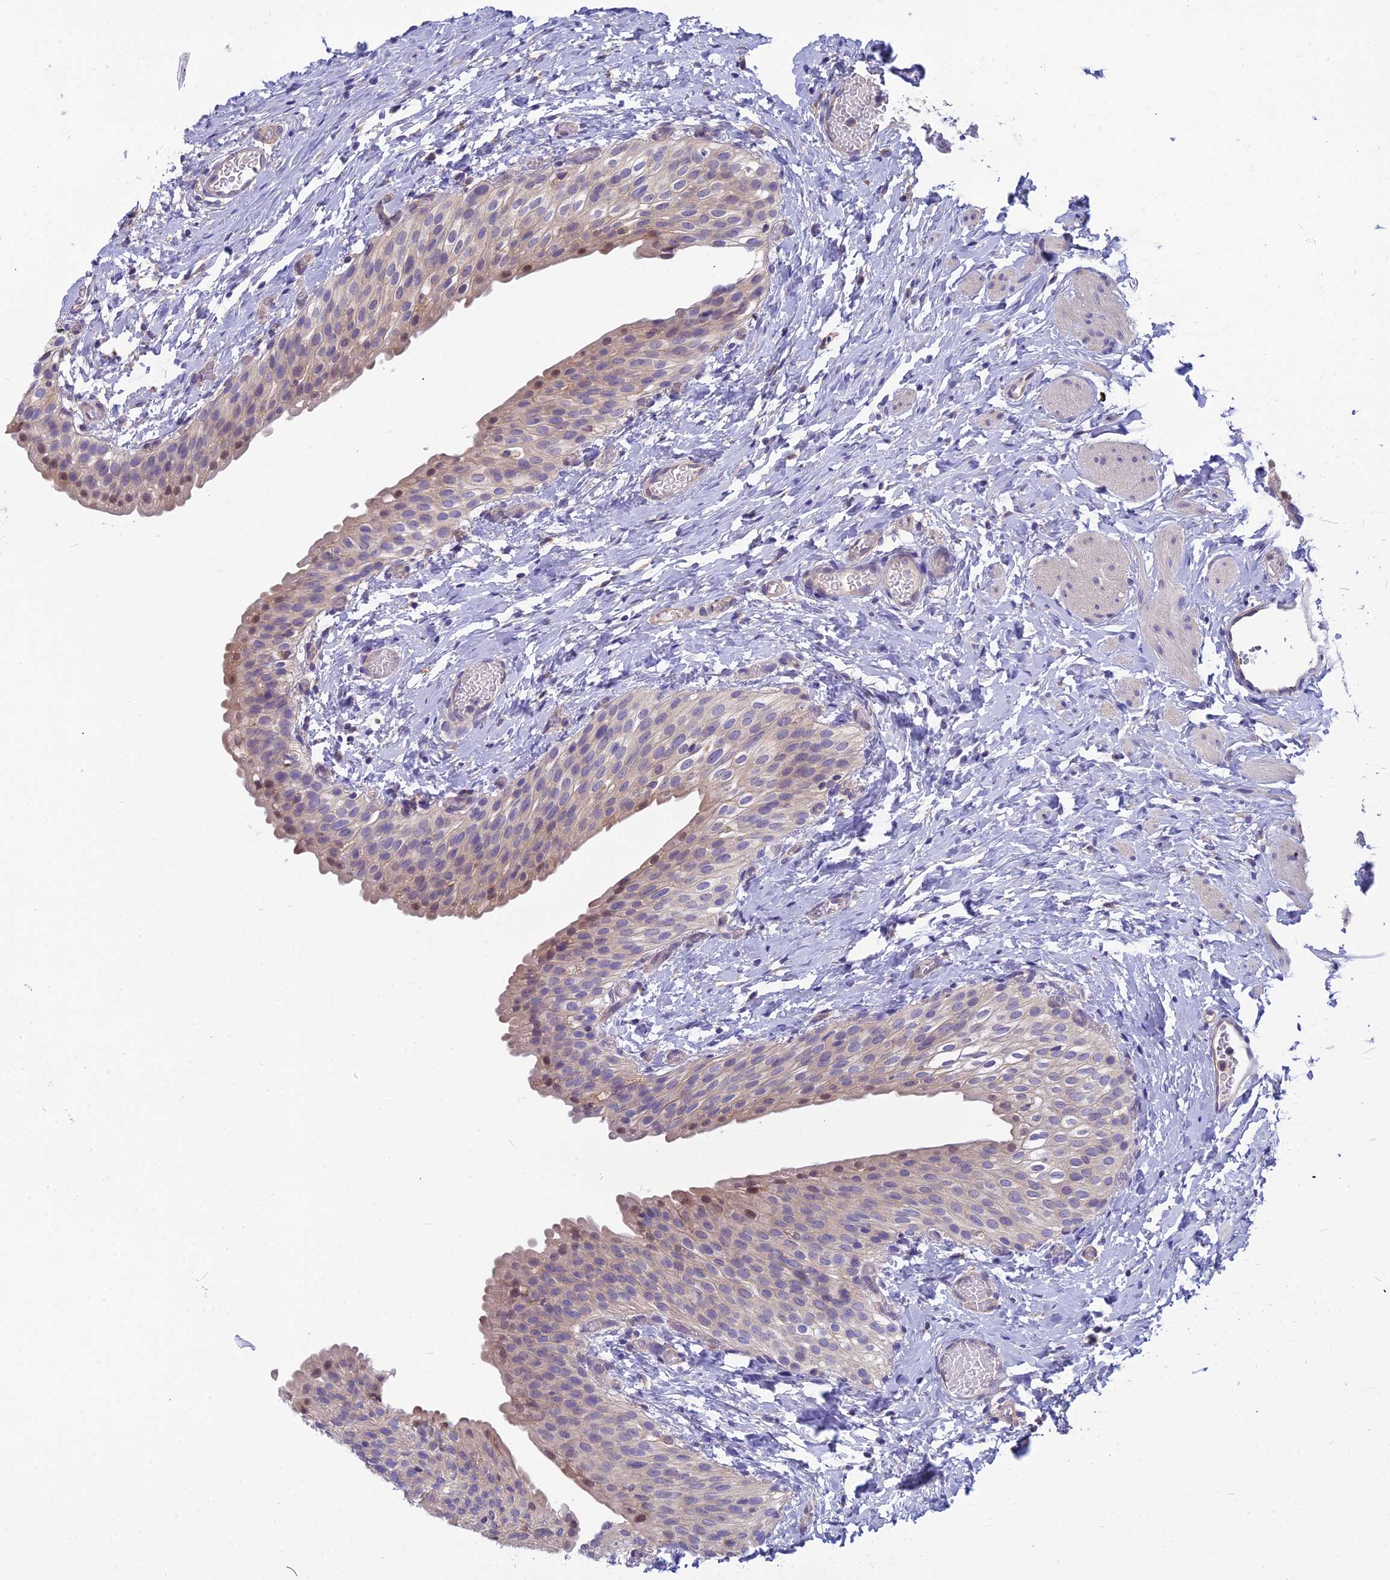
{"staining": {"intensity": "moderate", "quantity": "<25%", "location": "nuclear"}, "tissue": "urinary bladder", "cell_type": "Urothelial cells", "image_type": "normal", "snomed": [{"axis": "morphology", "description": "Normal tissue, NOS"}, {"axis": "topography", "description": "Urinary bladder"}], "caption": "A brown stain shows moderate nuclear staining of a protein in urothelial cells of unremarkable urinary bladder. (DAB = brown stain, brightfield microscopy at high magnification).", "gene": "MVD", "patient": {"sex": "male", "age": 1}}